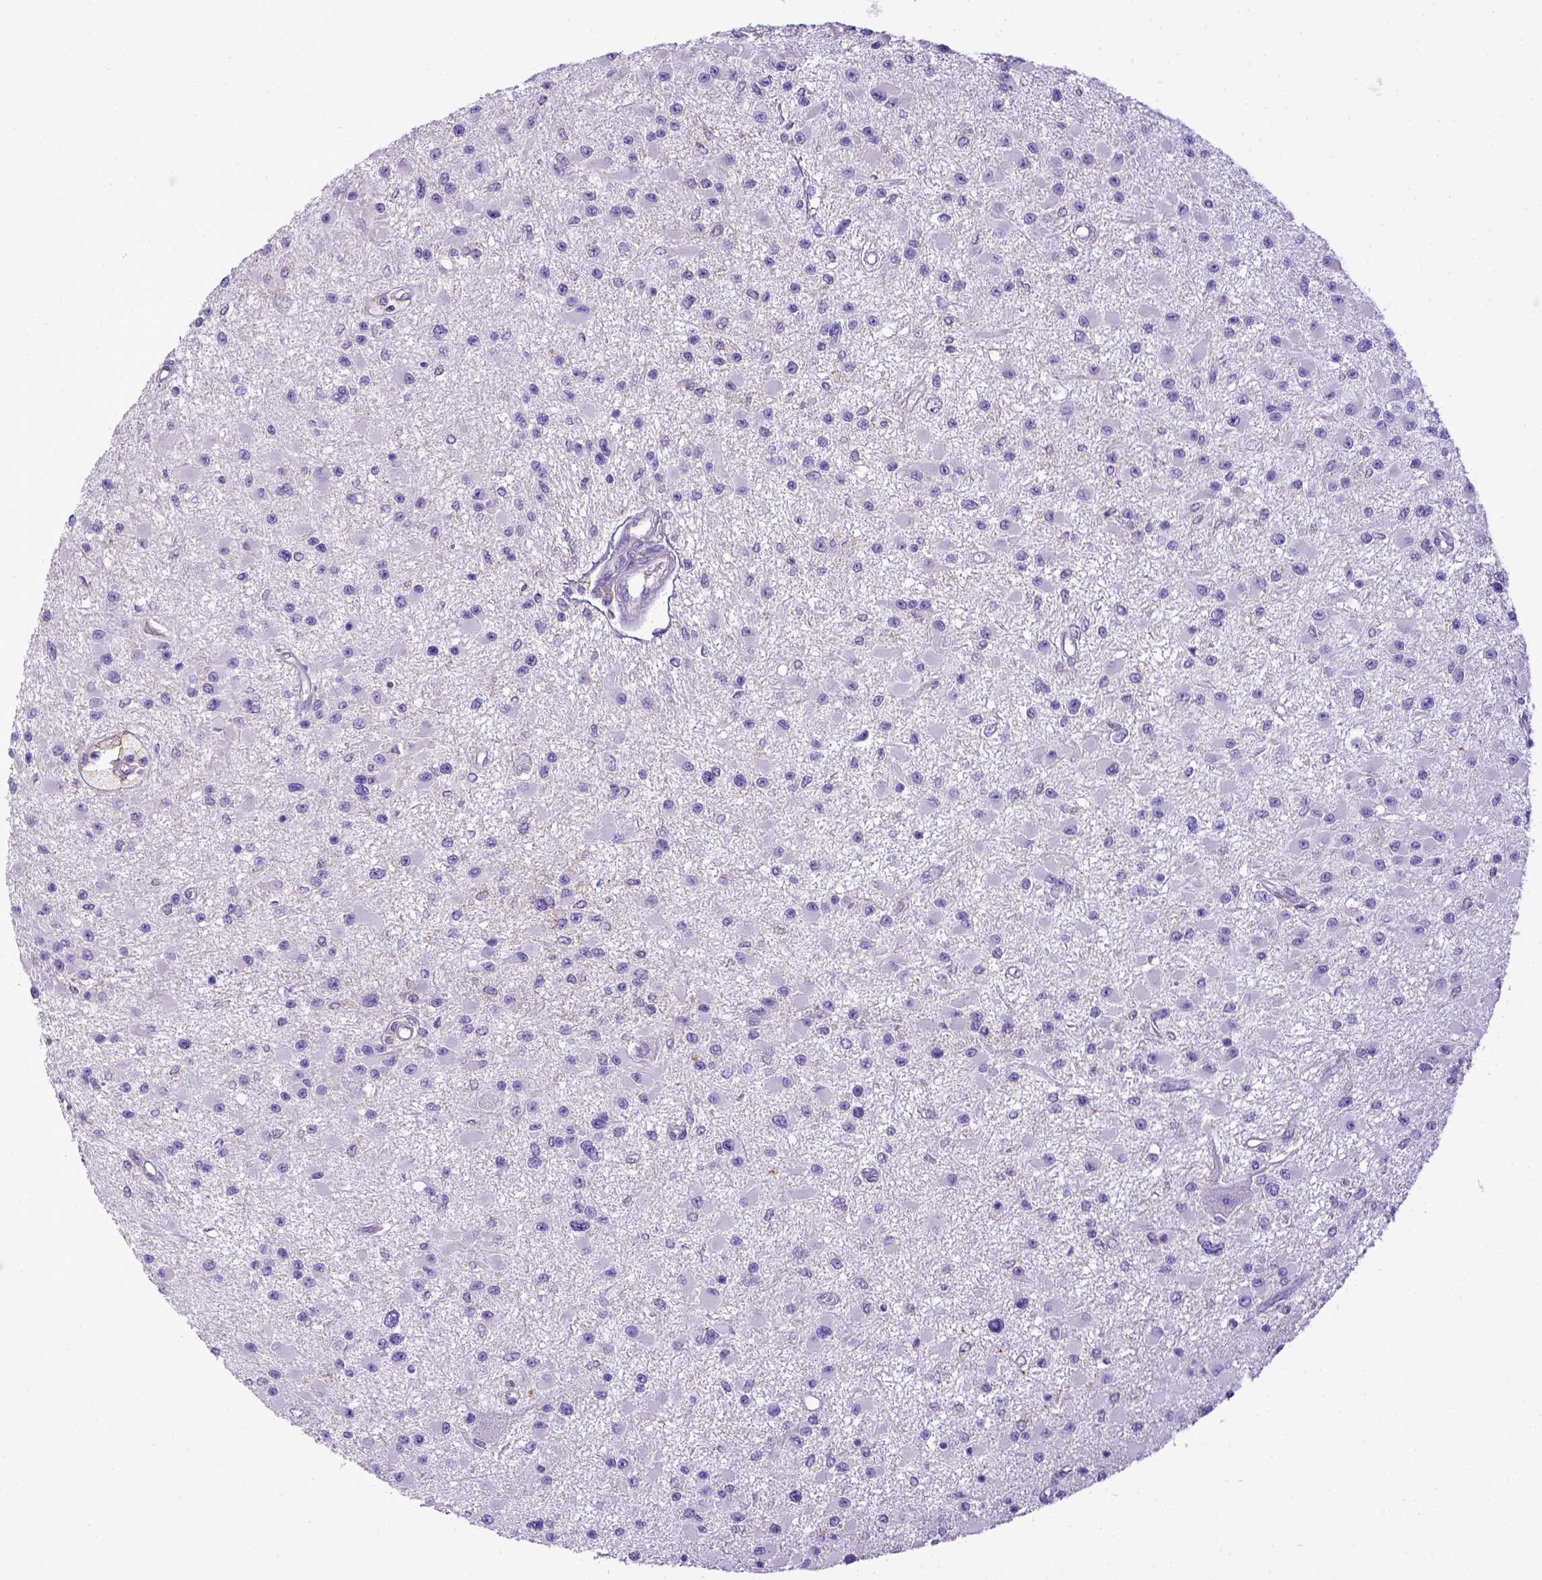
{"staining": {"intensity": "negative", "quantity": "none", "location": "none"}, "tissue": "glioma", "cell_type": "Tumor cells", "image_type": "cancer", "snomed": [{"axis": "morphology", "description": "Glioma, malignant, High grade"}, {"axis": "topography", "description": "Brain"}], "caption": "This is a image of immunohistochemistry staining of glioma, which shows no expression in tumor cells.", "gene": "CD40", "patient": {"sex": "male", "age": 54}}